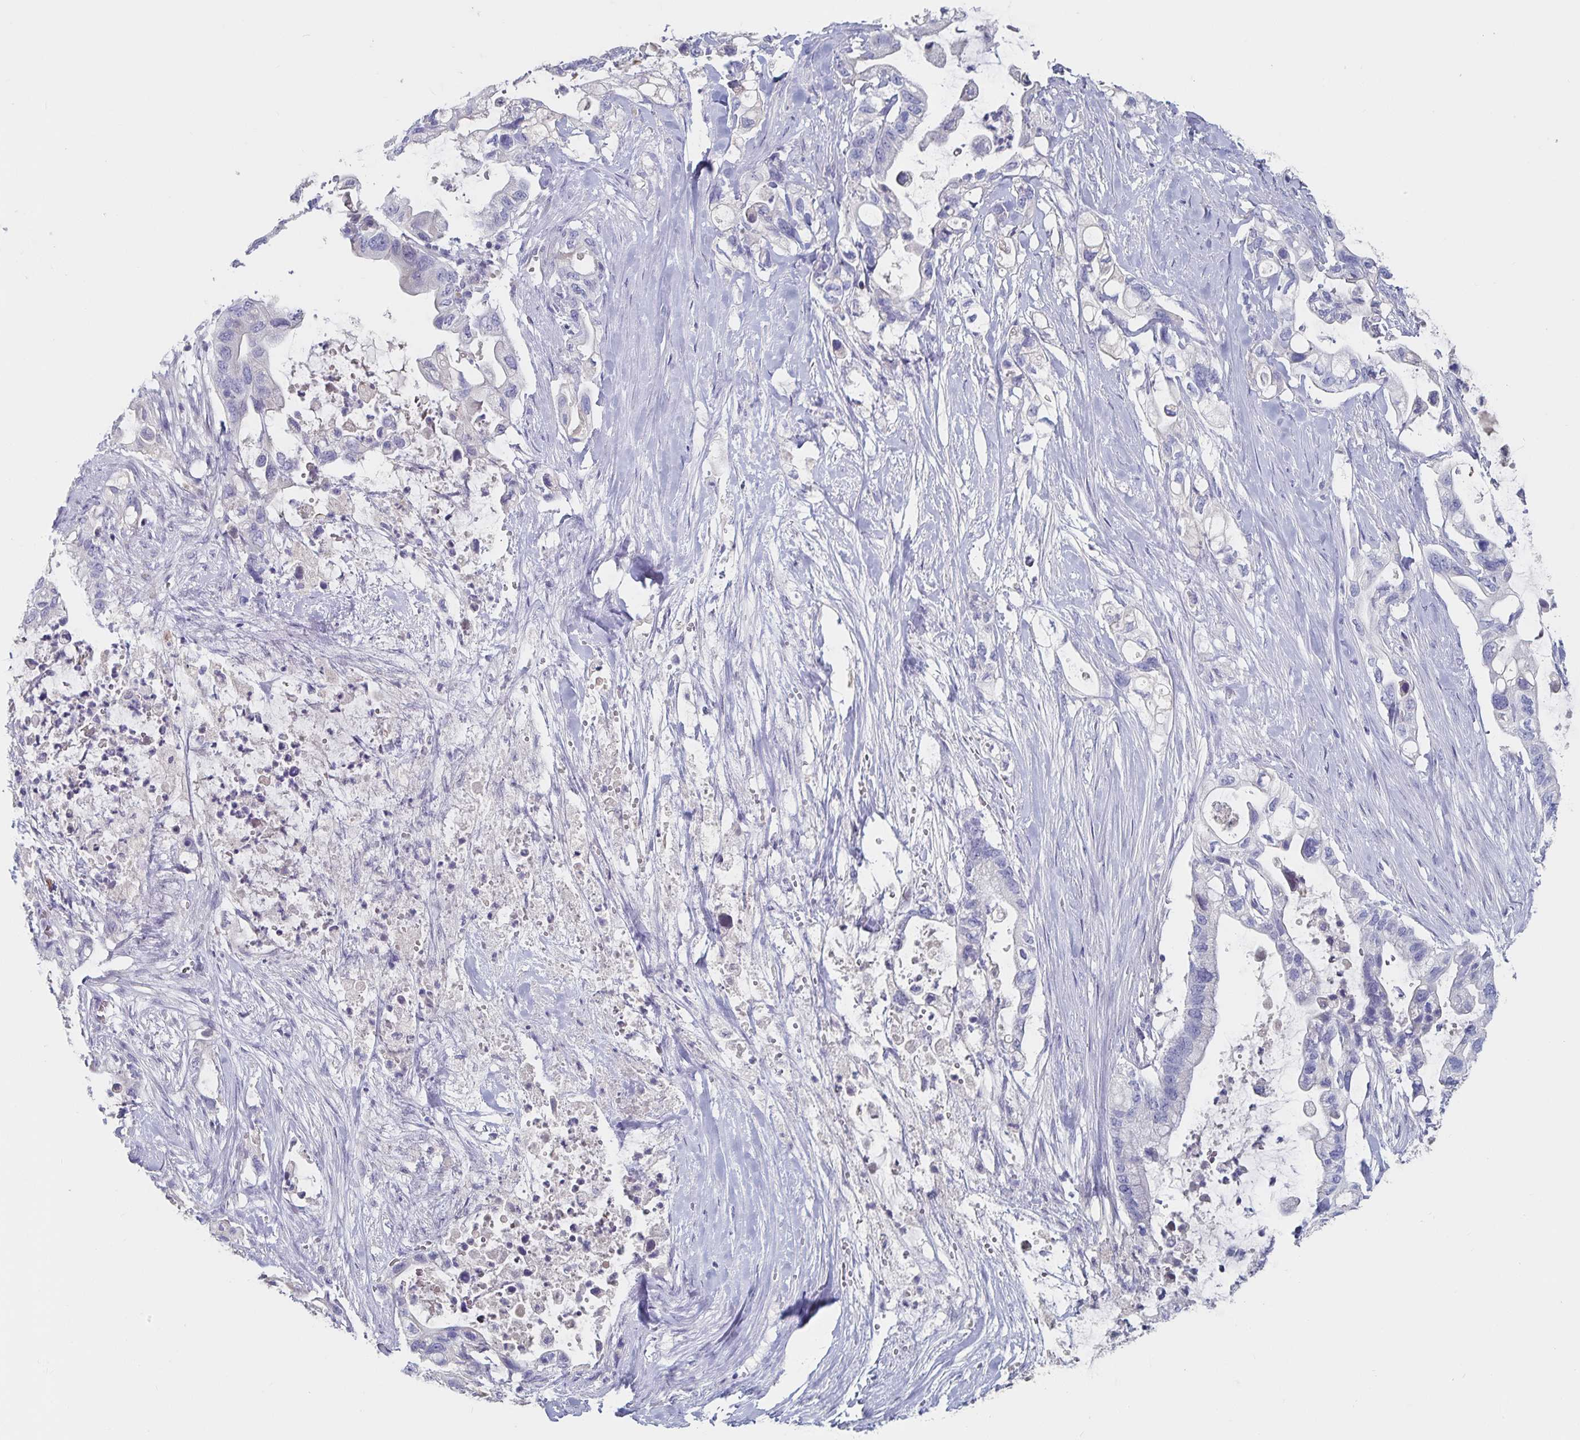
{"staining": {"intensity": "negative", "quantity": "none", "location": "none"}, "tissue": "pancreatic cancer", "cell_type": "Tumor cells", "image_type": "cancer", "snomed": [{"axis": "morphology", "description": "Adenocarcinoma, NOS"}, {"axis": "topography", "description": "Pancreas"}], "caption": "This is a histopathology image of immunohistochemistry (IHC) staining of adenocarcinoma (pancreatic), which shows no staining in tumor cells.", "gene": "CFAP69", "patient": {"sex": "female", "age": 72}}